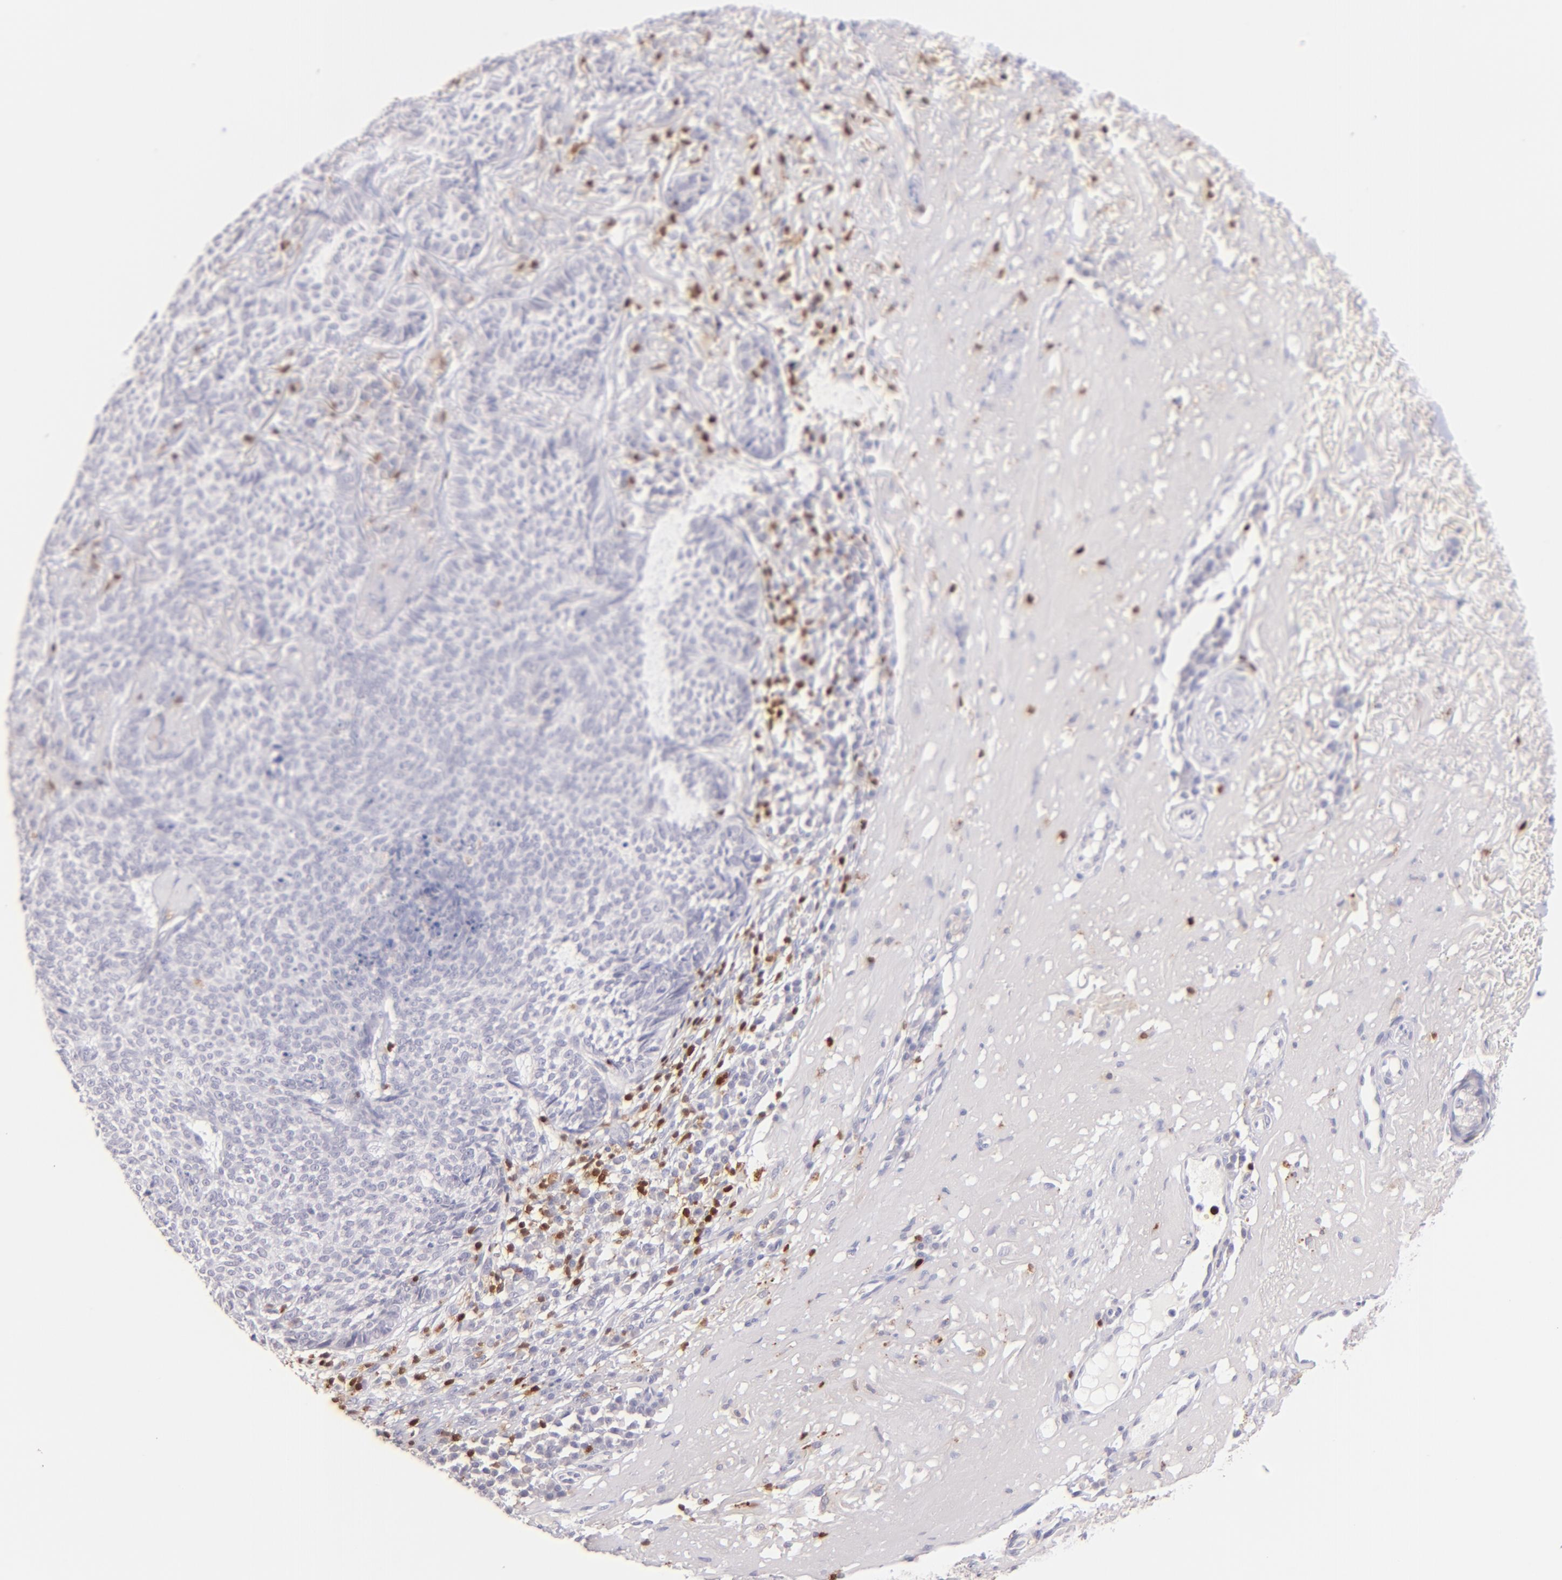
{"staining": {"intensity": "negative", "quantity": "none", "location": "none"}, "tissue": "skin cancer", "cell_type": "Tumor cells", "image_type": "cancer", "snomed": [{"axis": "morphology", "description": "Basal cell carcinoma"}, {"axis": "topography", "description": "Skin"}], "caption": "The IHC image has no significant staining in tumor cells of basal cell carcinoma (skin) tissue.", "gene": "ZAP70", "patient": {"sex": "female", "age": 89}}